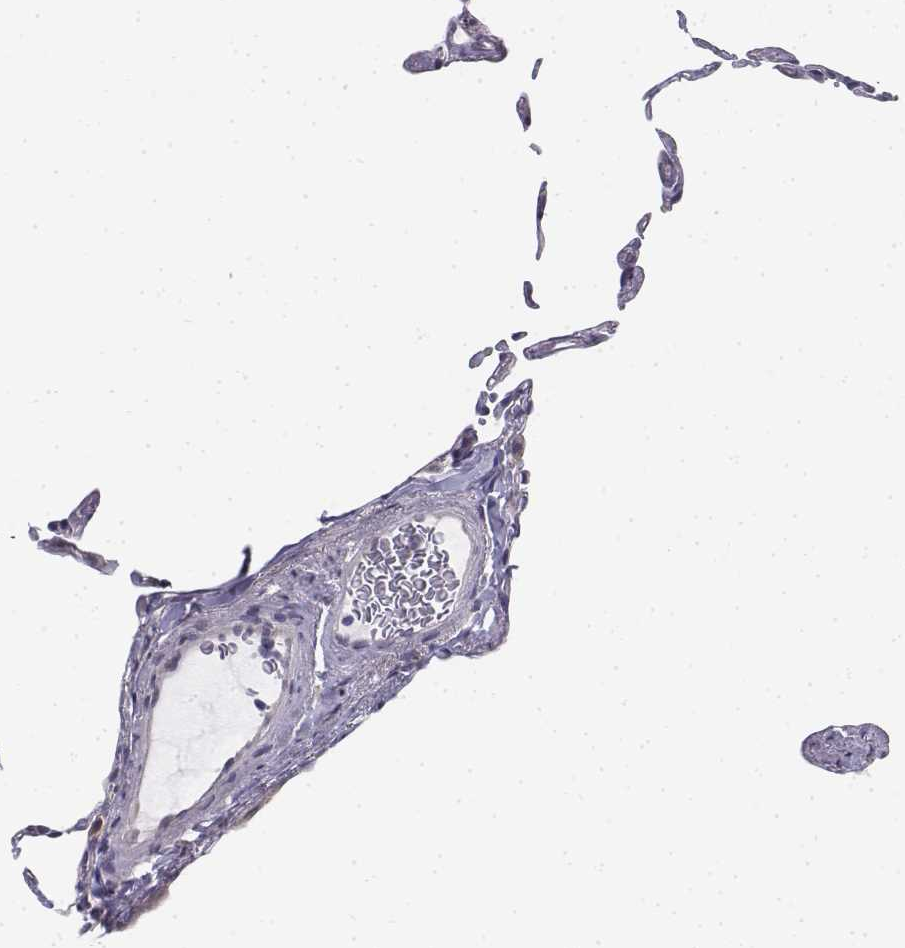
{"staining": {"intensity": "negative", "quantity": "none", "location": "none"}, "tissue": "lung", "cell_type": "Alveolar cells", "image_type": "normal", "snomed": [{"axis": "morphology", "description": "Normal tissue, NOS"}, {"axis": "topography", "description": "Lung"}], "caption": "Immunohistochemical staining of unremarkable lung shows no significant staining in alveolar cells. (DAB (3,3'-diaminobenzidine) immunohistochemistry (IHC) with hematoxylin counter stain).", "gene": "PENK", "patient": {"sex": "female", "age": 57}}